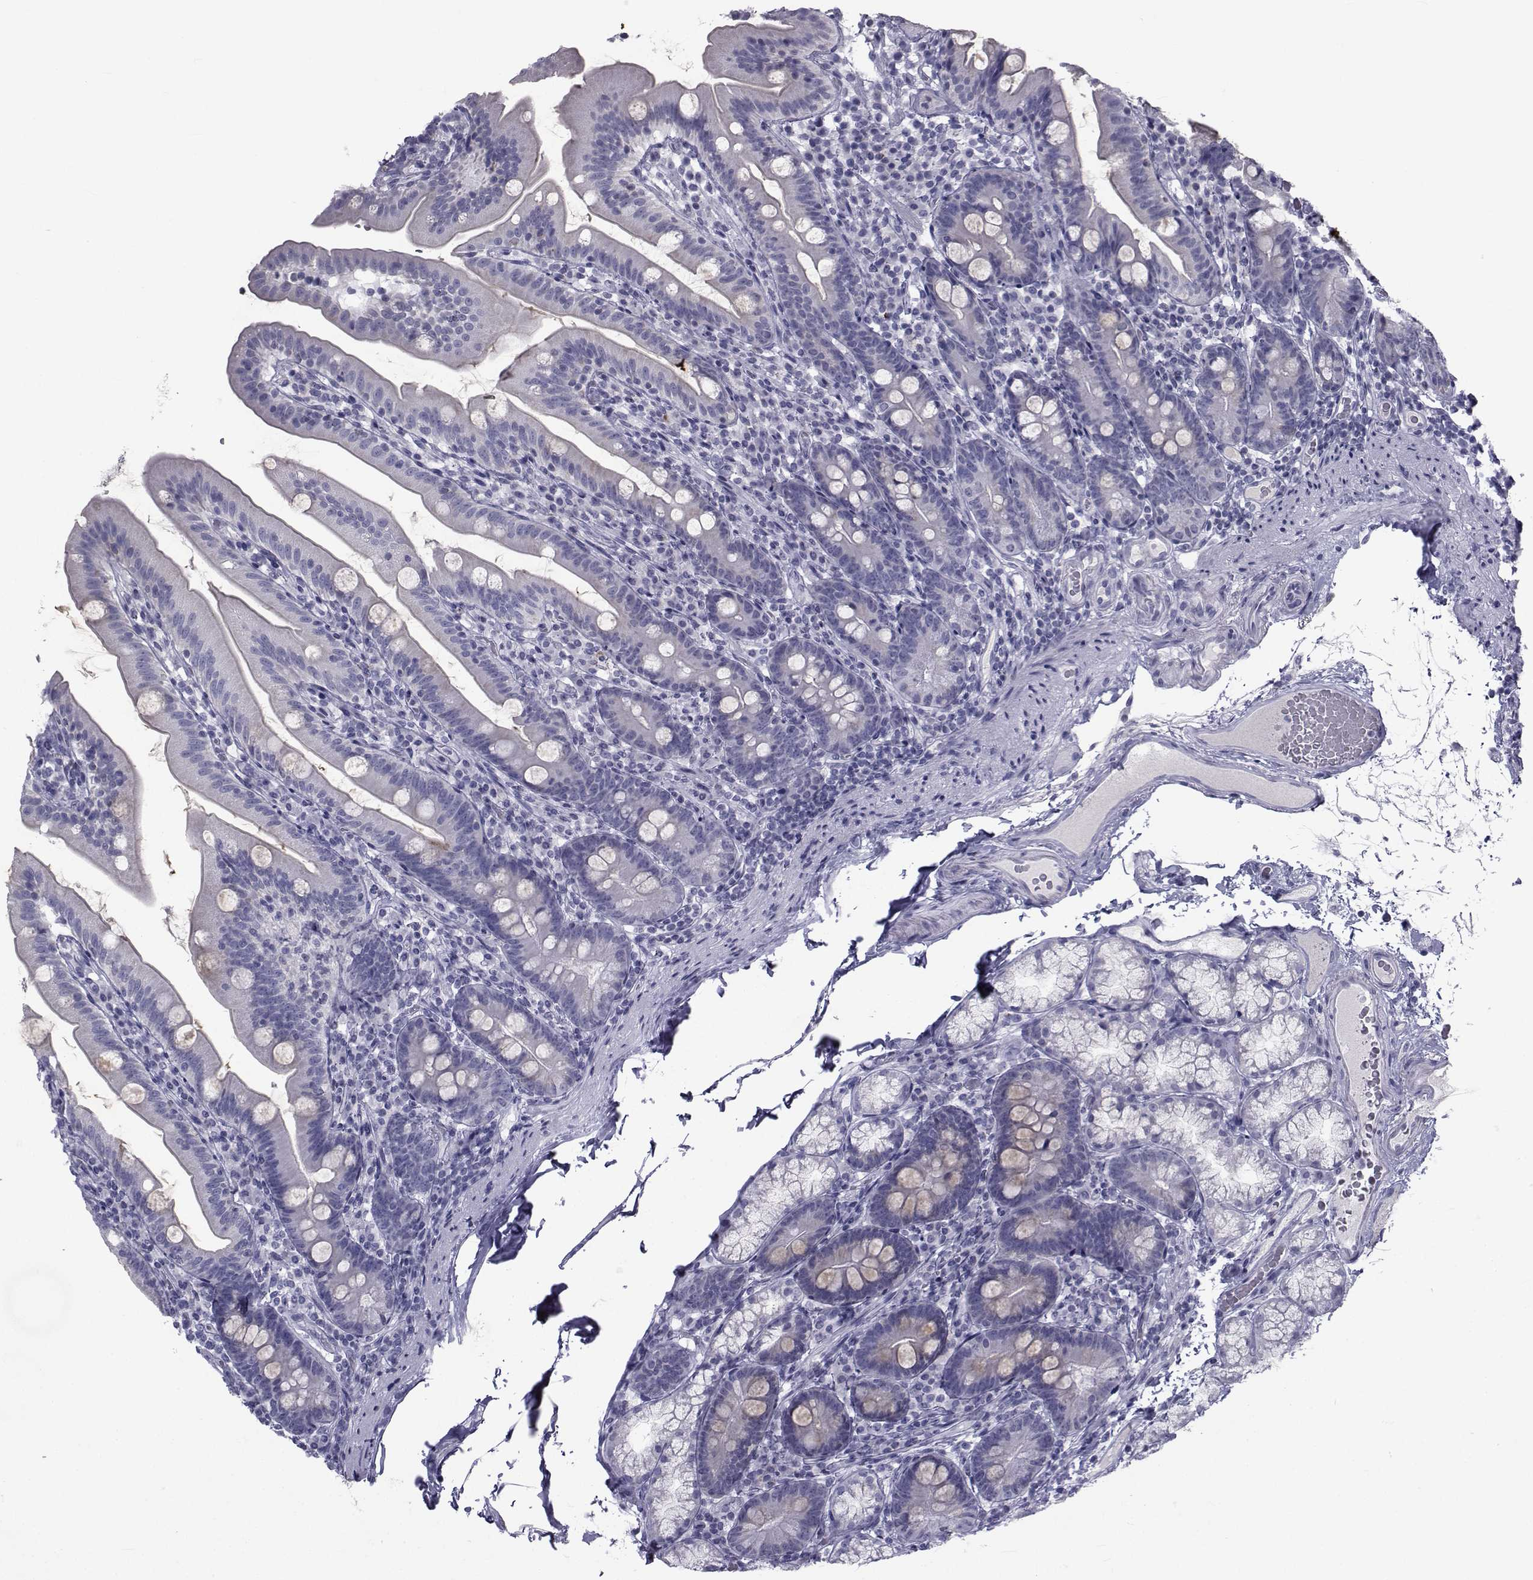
{"staining": {"intensity": "negative", "quantity": "none", "location": "none"}, "tissue": "duodenum", "cell_type": "Glandular cells", "image_type": "normal", "snomed": [{"axis": "morphology", "description": "Normal tissue, NOS"}, {"axis": "topography", "description": "Duodenum"}], "caption": "This micrograph is of unremarkable duodenum stained with immunohistochemistry to label a protein in brown with the nuclei are counter-stained blue. There is no positivity in glandular cells. (Immunohistochemistry (ihc), brightfield microscopy, high magnification).", "gene": "FDXR", "patient": {"sex": "female", "age": 67}}